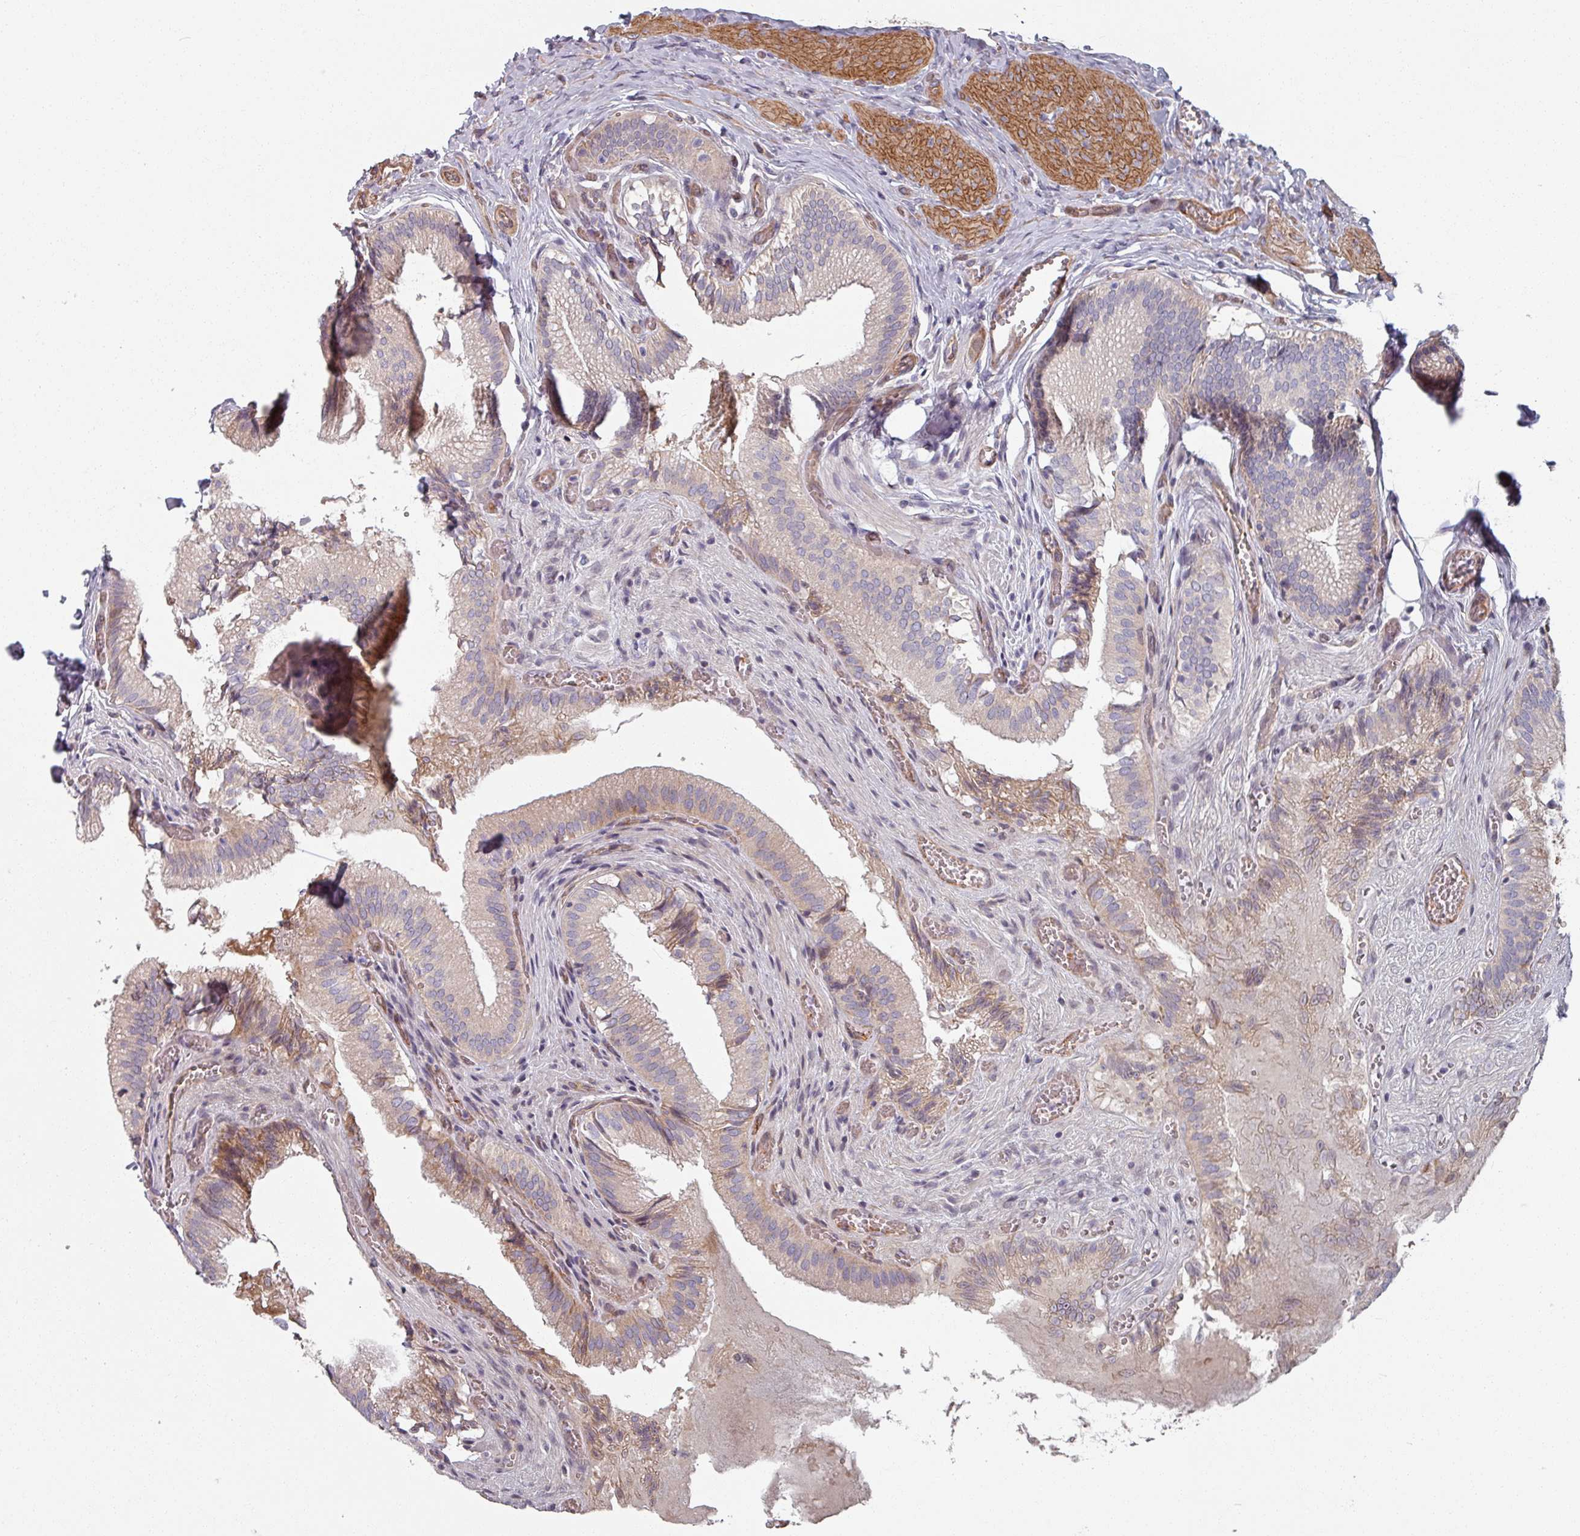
{"staining": {"intensity": "moderate", "quantity": "25%-75%", "location": "cytoplasmic/membranous"}, "tissue": "gallbladder", "cell_type": "Glandular cells", "image_type": "normal", "snomed": [{"axis": "morphology", "description": "Normal tissue, NOS"}, {"axis": "topography", "description": "Gallbladder"}, {"axis": "topography", "description": "Peripheral nerve tissue"}], "caption": "A medium amount of moderate cytoplasmic/membranous positivity is present in approximately 25%-75% of glandular cells in unremarkable gallbladder.", "gene": "C4BPB", "patient": {"sex": "male", "age": 17}}